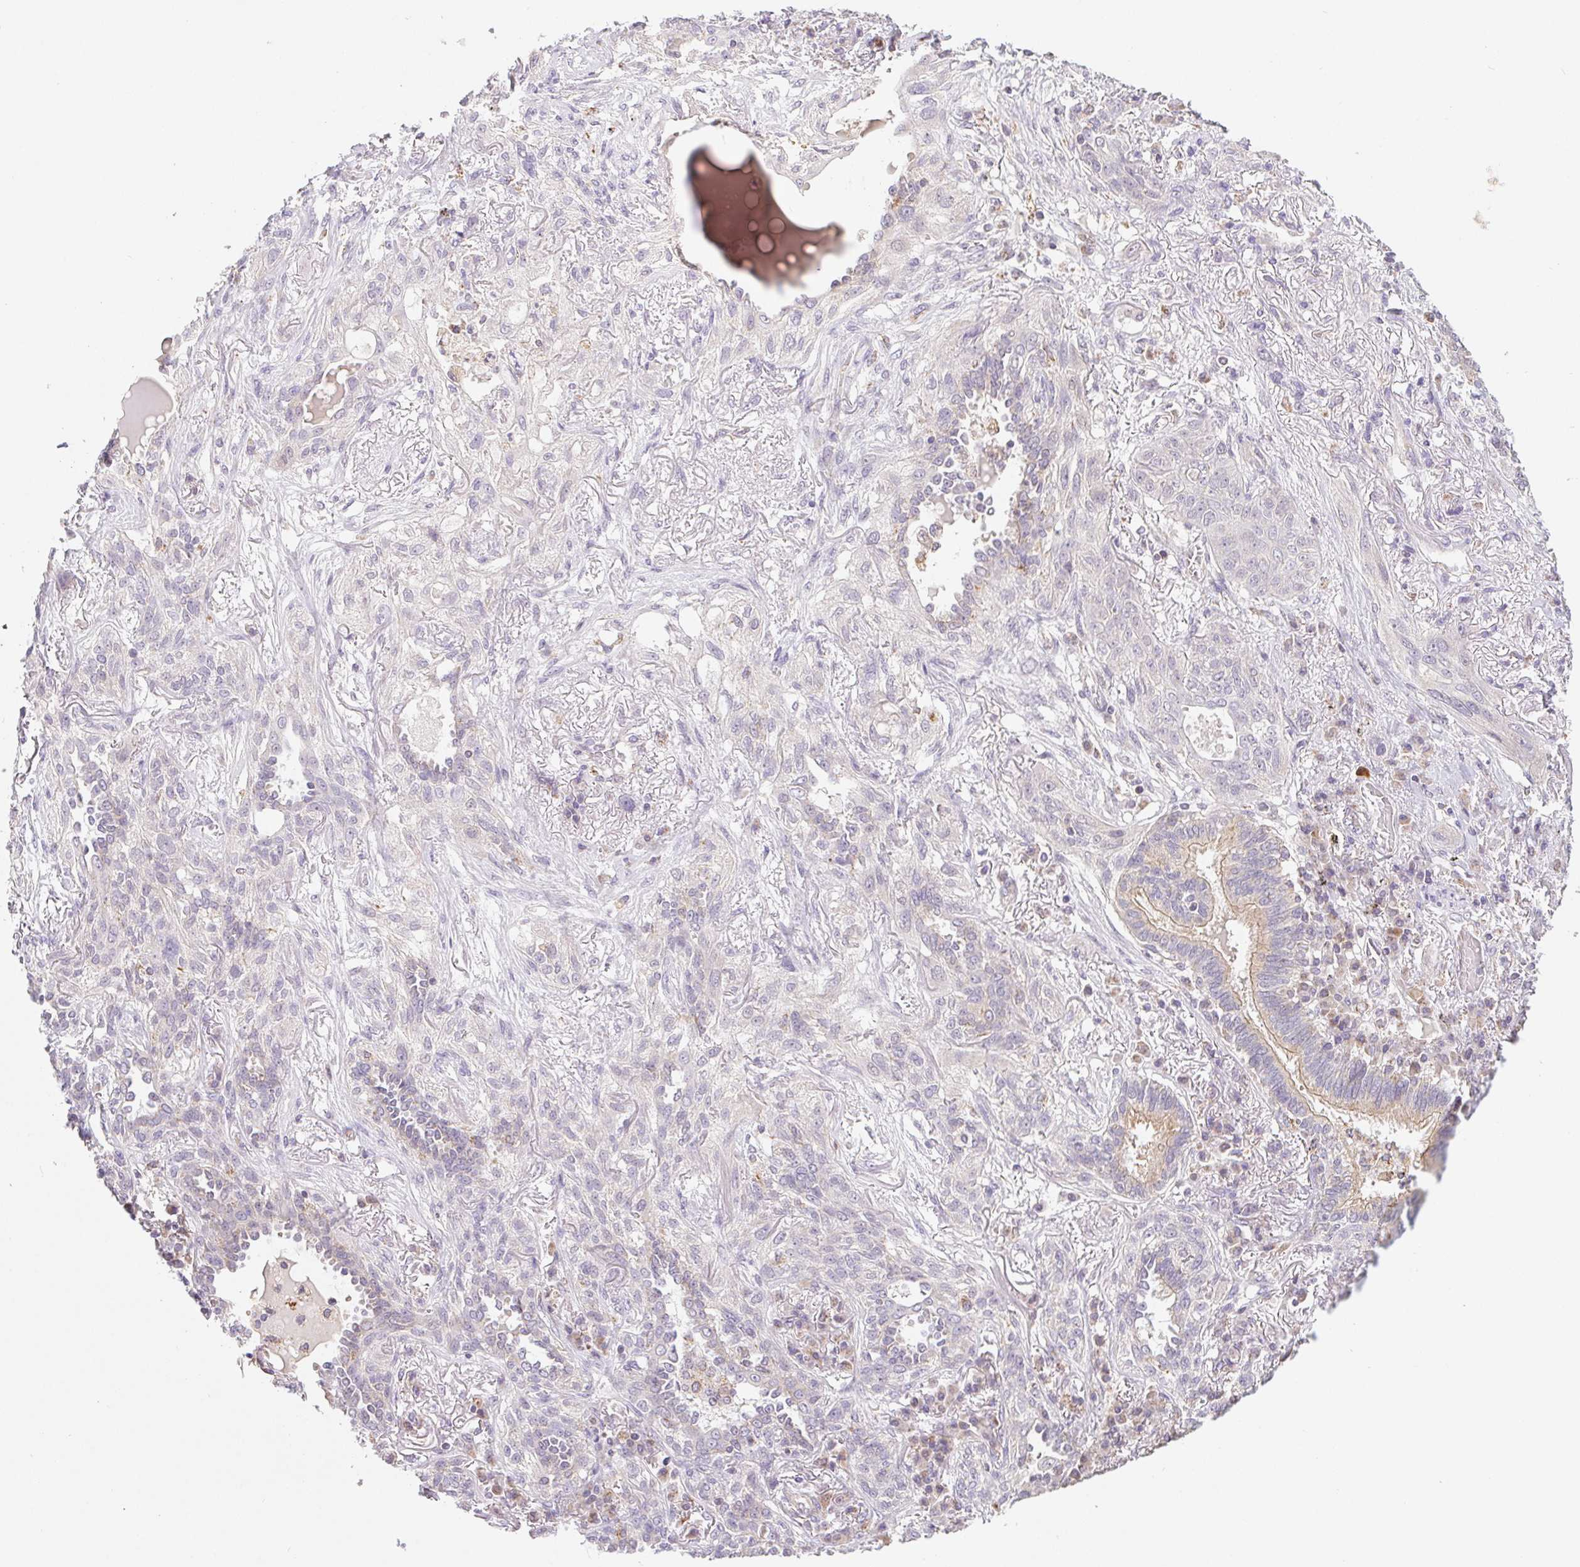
{"staining": {"intensity": "negative", "quantity": "none", "location": "none"}, "tissue": "lung cancer", "cell_type": "Tumor cells", "image_type": "cancer", "snomed": [{"axis": "morphology", "description": "Squamous cell carcinoma, NOS"}, {"axis": "topography", "description": "Lung"}], "caption": "Immunohistochemical staining of human lung squamous cell carcinoma displays no significant staining in tumor cells. (DAB (3,3'-diaminobenzidine) immunohistochemistry visualized using brightfield microscopy, high magnification).", "gene": "EMC6", "patient": {"sex": "female", "age": 70}}